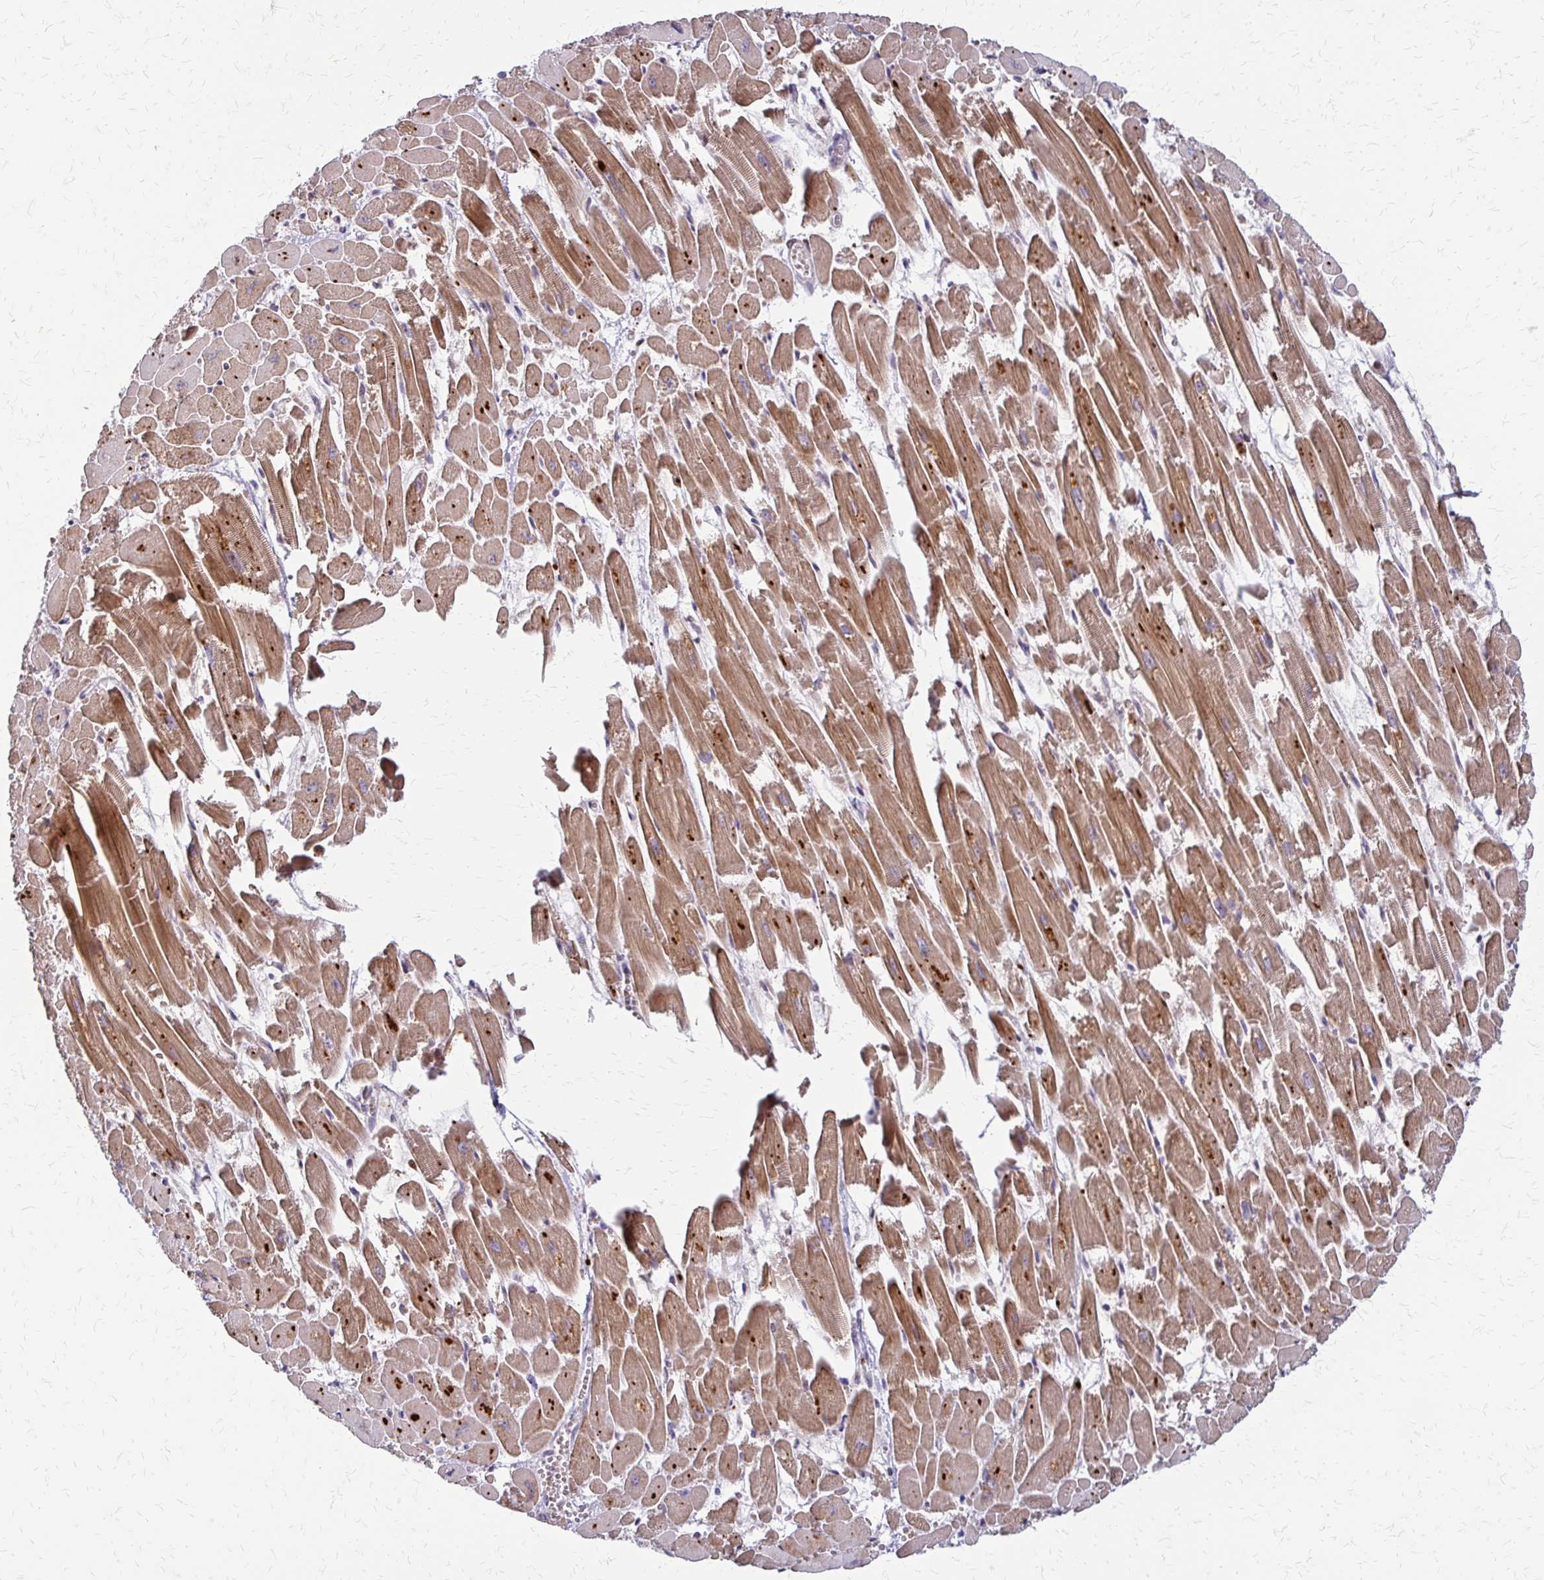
{"staining": {"intensity": "moderate", "quantity": "25%-75%", "location": "cytoplasmic/membranous,nuclear"}, "tissue": "heart muscle", "cell_type": "Cardiomyocytes", "image_type": "normal", "snomed": [{"axis": "morphology", "description": "Normal tissue, NOS"}, {"axis": "topography", "description": "Heart"}], "caption": "An immunohistochemistry (IHC) micrograph of normal tissue is shown. Protein staining in brown labels moderate cytoplasmic/membranous,nuclear positivity in heart muscle within cardiomyocytes. The protein of interest is shown in brown color, while the nuclei are stained blue.", "gene": "TRIR", "patient": {"sex": "female", "age": 52}}